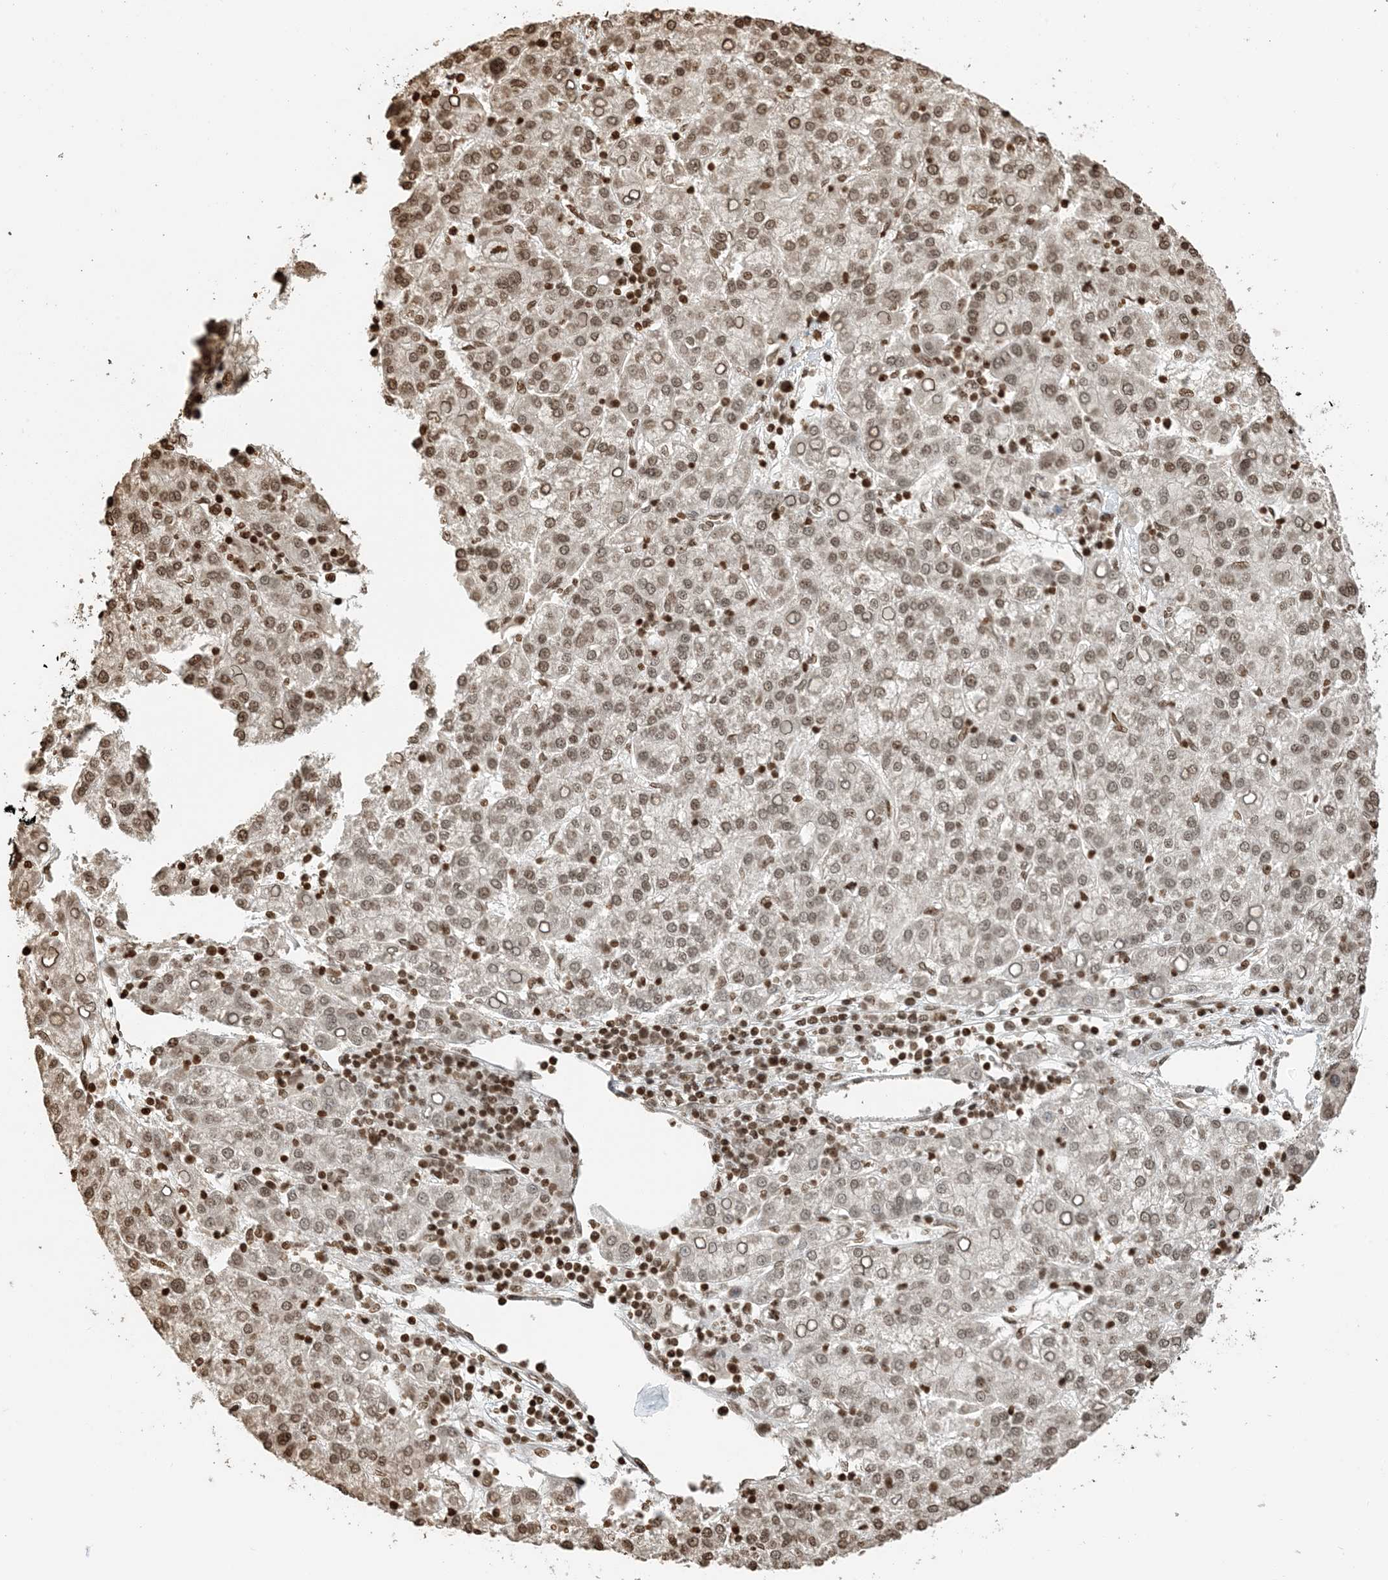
{"staining": {"intensity": "moderate", "quantity": ">75%", "location": "nuclear"}, "tissue": "liver cancer", "cell_type": "Tumor cells", "image_type": "cancer", "snomed": [{"axis": "morphology", "description": "Carcinoma, Hepatocellular, NOS"}, {"axis": "topography", "description": "Liver"}], "caption": "An IHC photomicrograph of neoplastic tissue is shown. Protein staining in brown shows moderate nuclear positivity in hepatocellular carcinoma (liver) within tumor cells.", "gene": "H3-3B", "patient": {"sex": "female", "age": 58}}